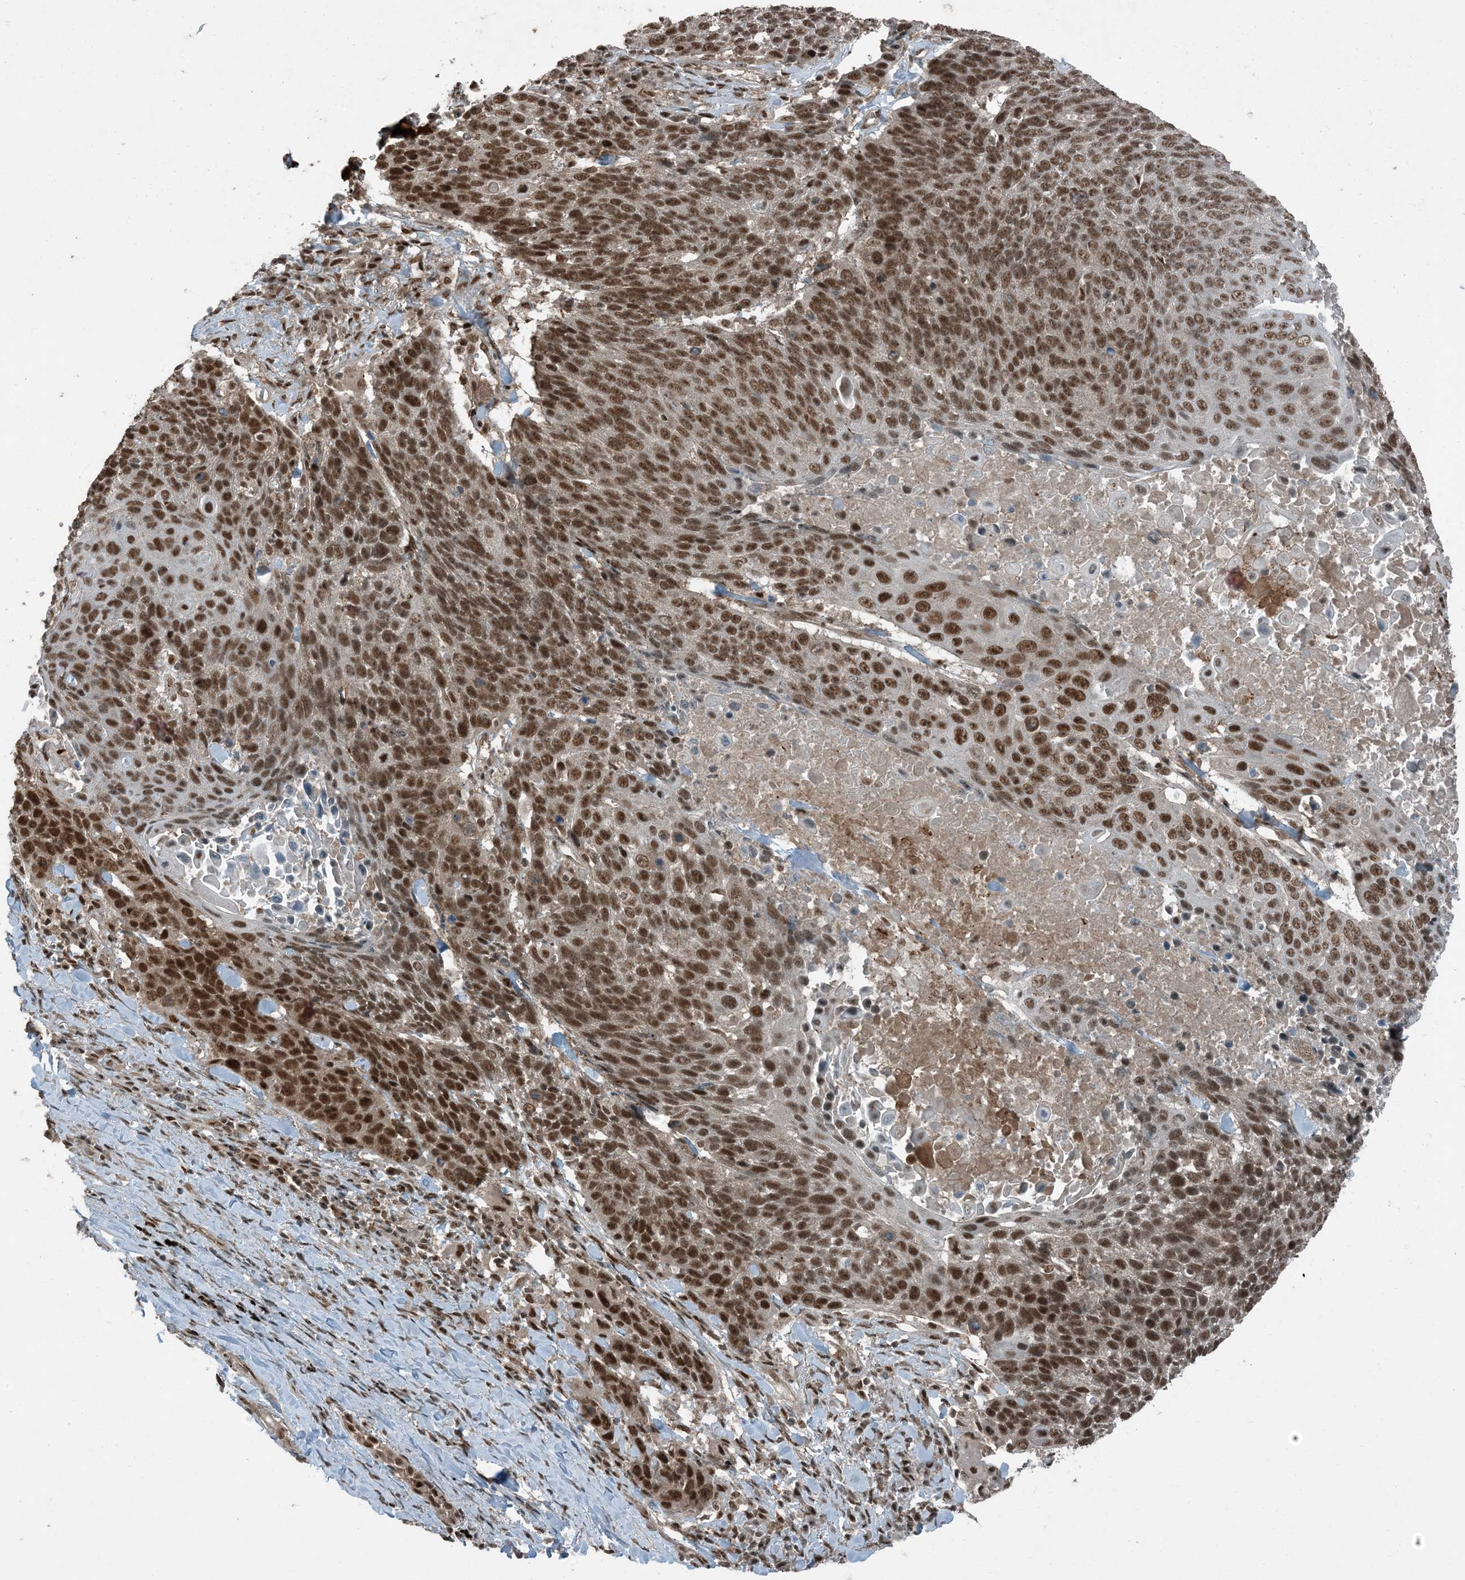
{"staining": {"intensity": "strong", "quantity": ">75%", "location": "nuclear"}, "tissue": "lung cancer", "cell_type": "Tumor cells", "image_type": "cancer", "snomed": [{"axis": "morphology", "description": "Squamous cell carcinoma, NOS"}, {"axis": "topography", "description": "Lung"}], "caption": "Lung squamous cell carcinoma stained for a protein (brown) demonstrates strong nuclear positive staining in approximately >75% of tumor cells.", "gene": "TRAPPC12", "patient": {"sex": "male", "age": 66}}